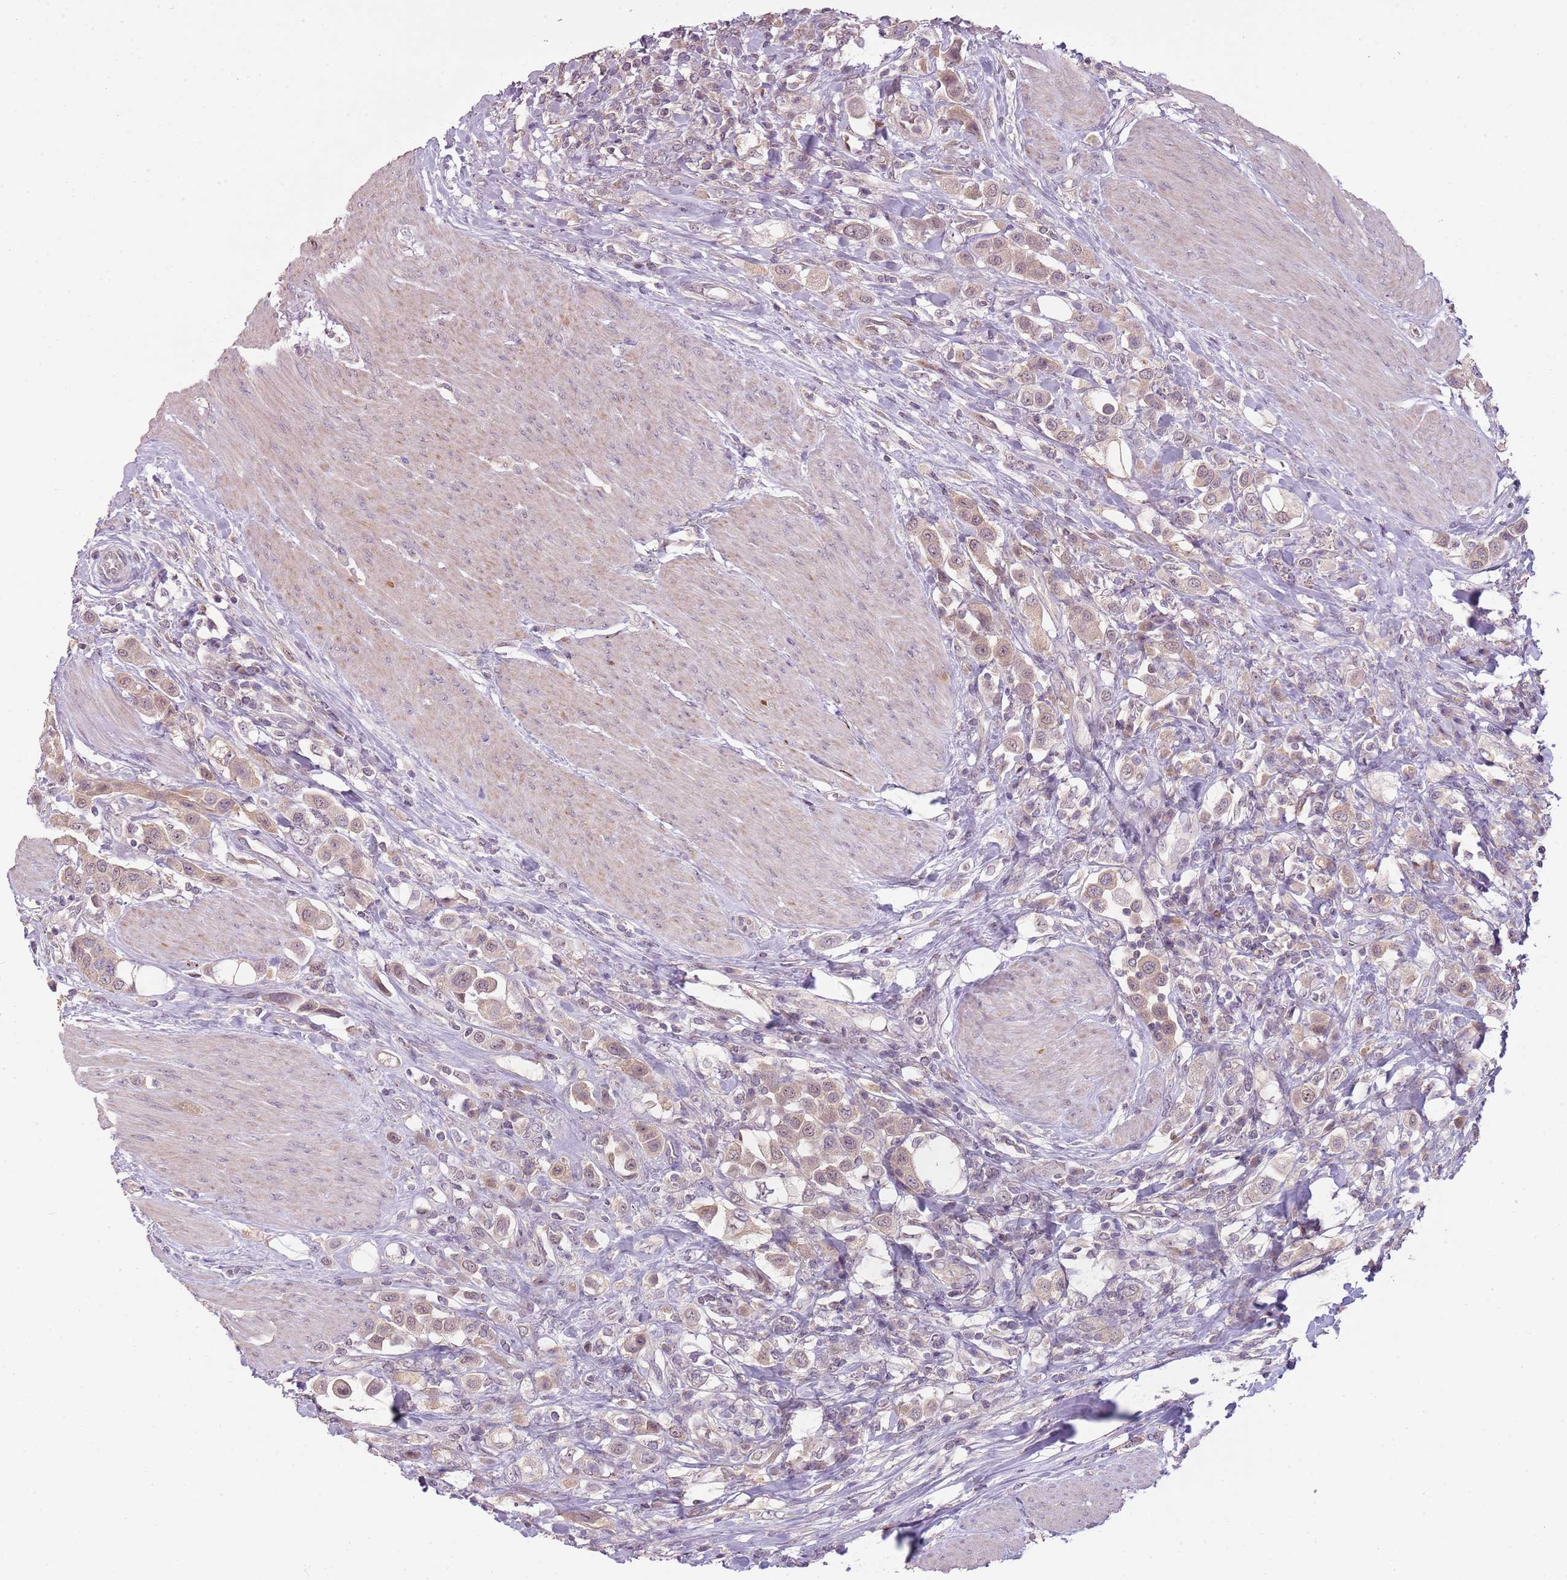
{"staining": {"intensity": "weak", "quantity": ">75%", "location": "cytoplasmic/membranous,nuclear"}, "tissue": "urothelial cancer", "cell_type": "Tumor cells", "image_type": "cancer", "snomed": [{"axis": "morphology", "description": "Urothelial carcinoma, High grade"}, {"axis": "topography", "description": "Urinary bladder"}], "caption": "Tumor cells show weak cytoplasmic/membranous and nuclear staining in about >75% of cells in urothelial cancer.", "gene": "TEKT4", "patient": {"sex": "male", "age": 50}}